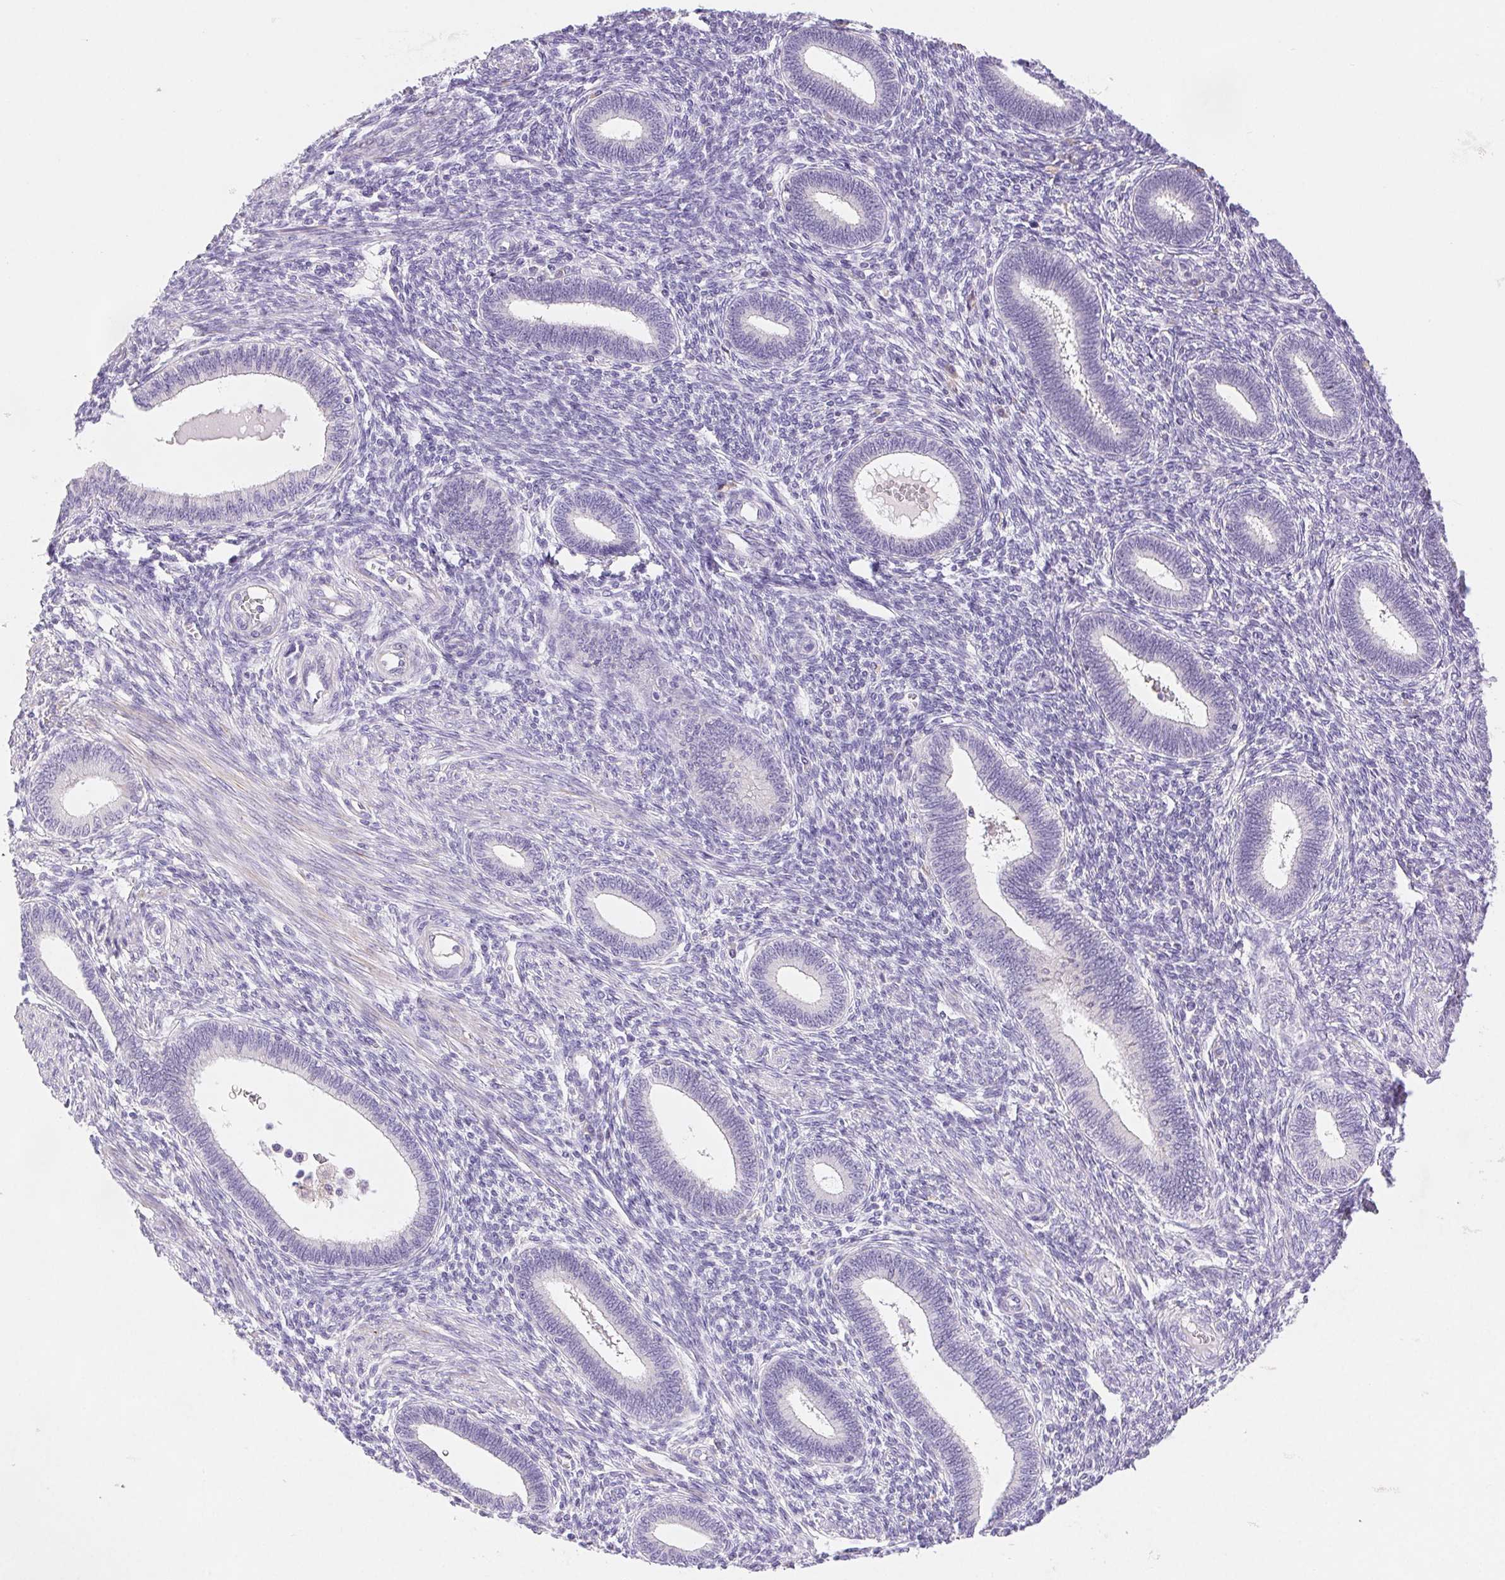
{"staining": {"intensity": "negative", "quantity": "none", "location": "none"}, "tissue": "endometrium", "cell_type": "Cells in endometrial stroma", "image_type": "normal", "snomed": [{"axis": "morphology", "description": "Normal tissue, NOS"}, {"axis": "topography", "description": "Endometrium"}], "caption": "Cells in endometrial stroma are negative for protein expression in unremarkable human endometrium. The staining was performed using DAB (3,3'-diaminobenzidine) to visualize the protein expression in brown, while the nuclei were stained in blue with hematoxylin (Magnification: 20x).", "gene": "ARHGAP11B", "patient": {"sex": "female", "age": 42}}